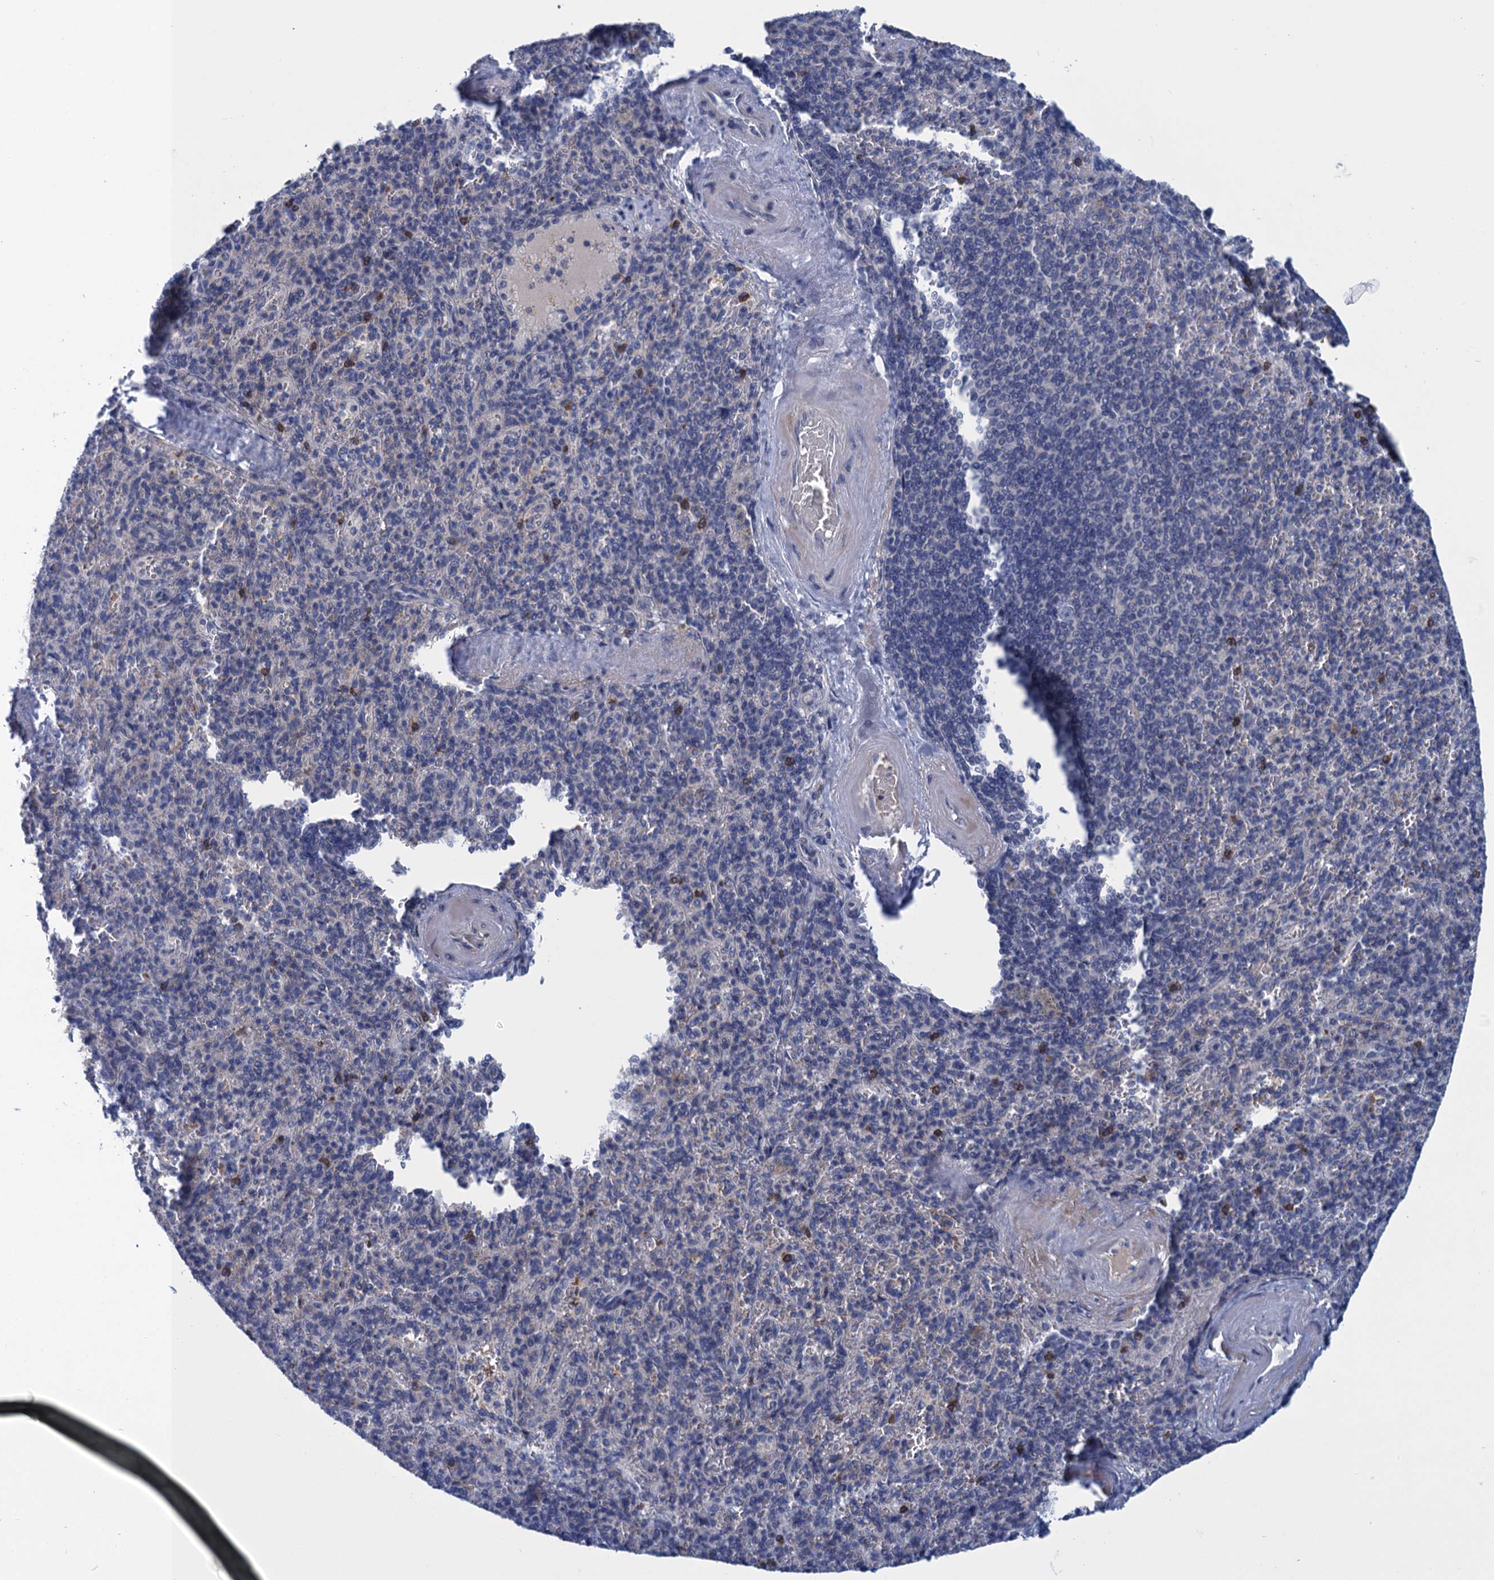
{"staining": {"intensity": "negative", "quantity": "none", "location": "none"}, "tissue": "spleen", "cell_type": "Cells in red pulp", "image_type": "normal", "snomed": [{"axis": "morphology", "description": "Normal tissue, NOS"}, {"axis": "topography", "description": "Spleen"}], "caption": "Cells in red pulp show no significant protein positivity in normal spleen. Nuclei are stained in blue.", "gene": "SCEL", "patient": {"sex": "male", "age": 82}}